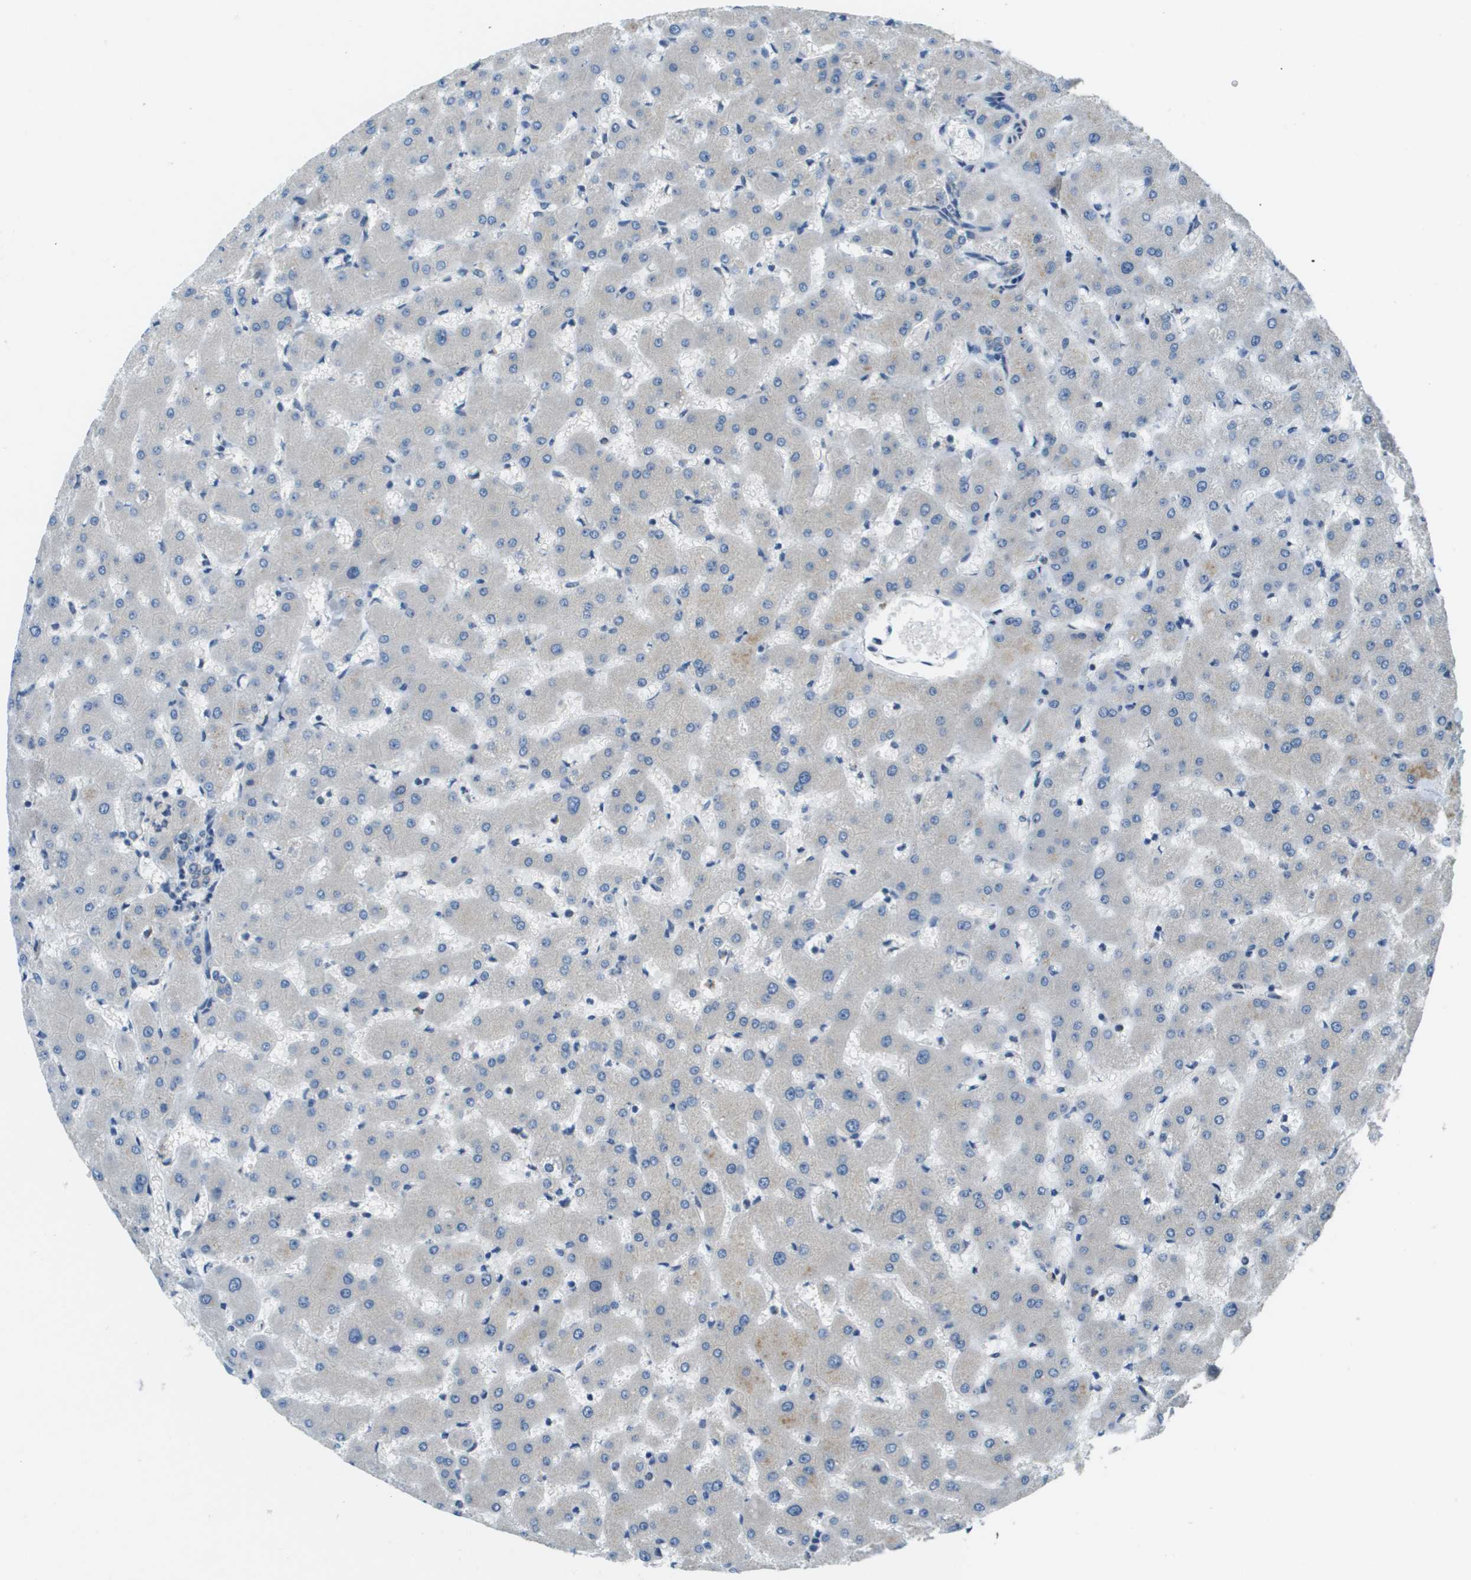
{"staining": {"intensity": "negative", "quantity": "none", "location": "none"}, "tissue": "liver", "cell_type": "Cholangiocytes", "image_type": "normal", "snomed": [{"axis": "morphology", "description": "Normal tissue, NOS"}, {"axis": "topography", "description": "Liver"}], "caption": "An IHC photomicrograph of normal liver is shown. There is no staining in cholangiocytes of liver. (DAB (3,3'-diaminobenzidine) IHC with hematoxylin counter stain).", "gene": "SAMSN1", "patient": {"sex": "female", "age": 63}}